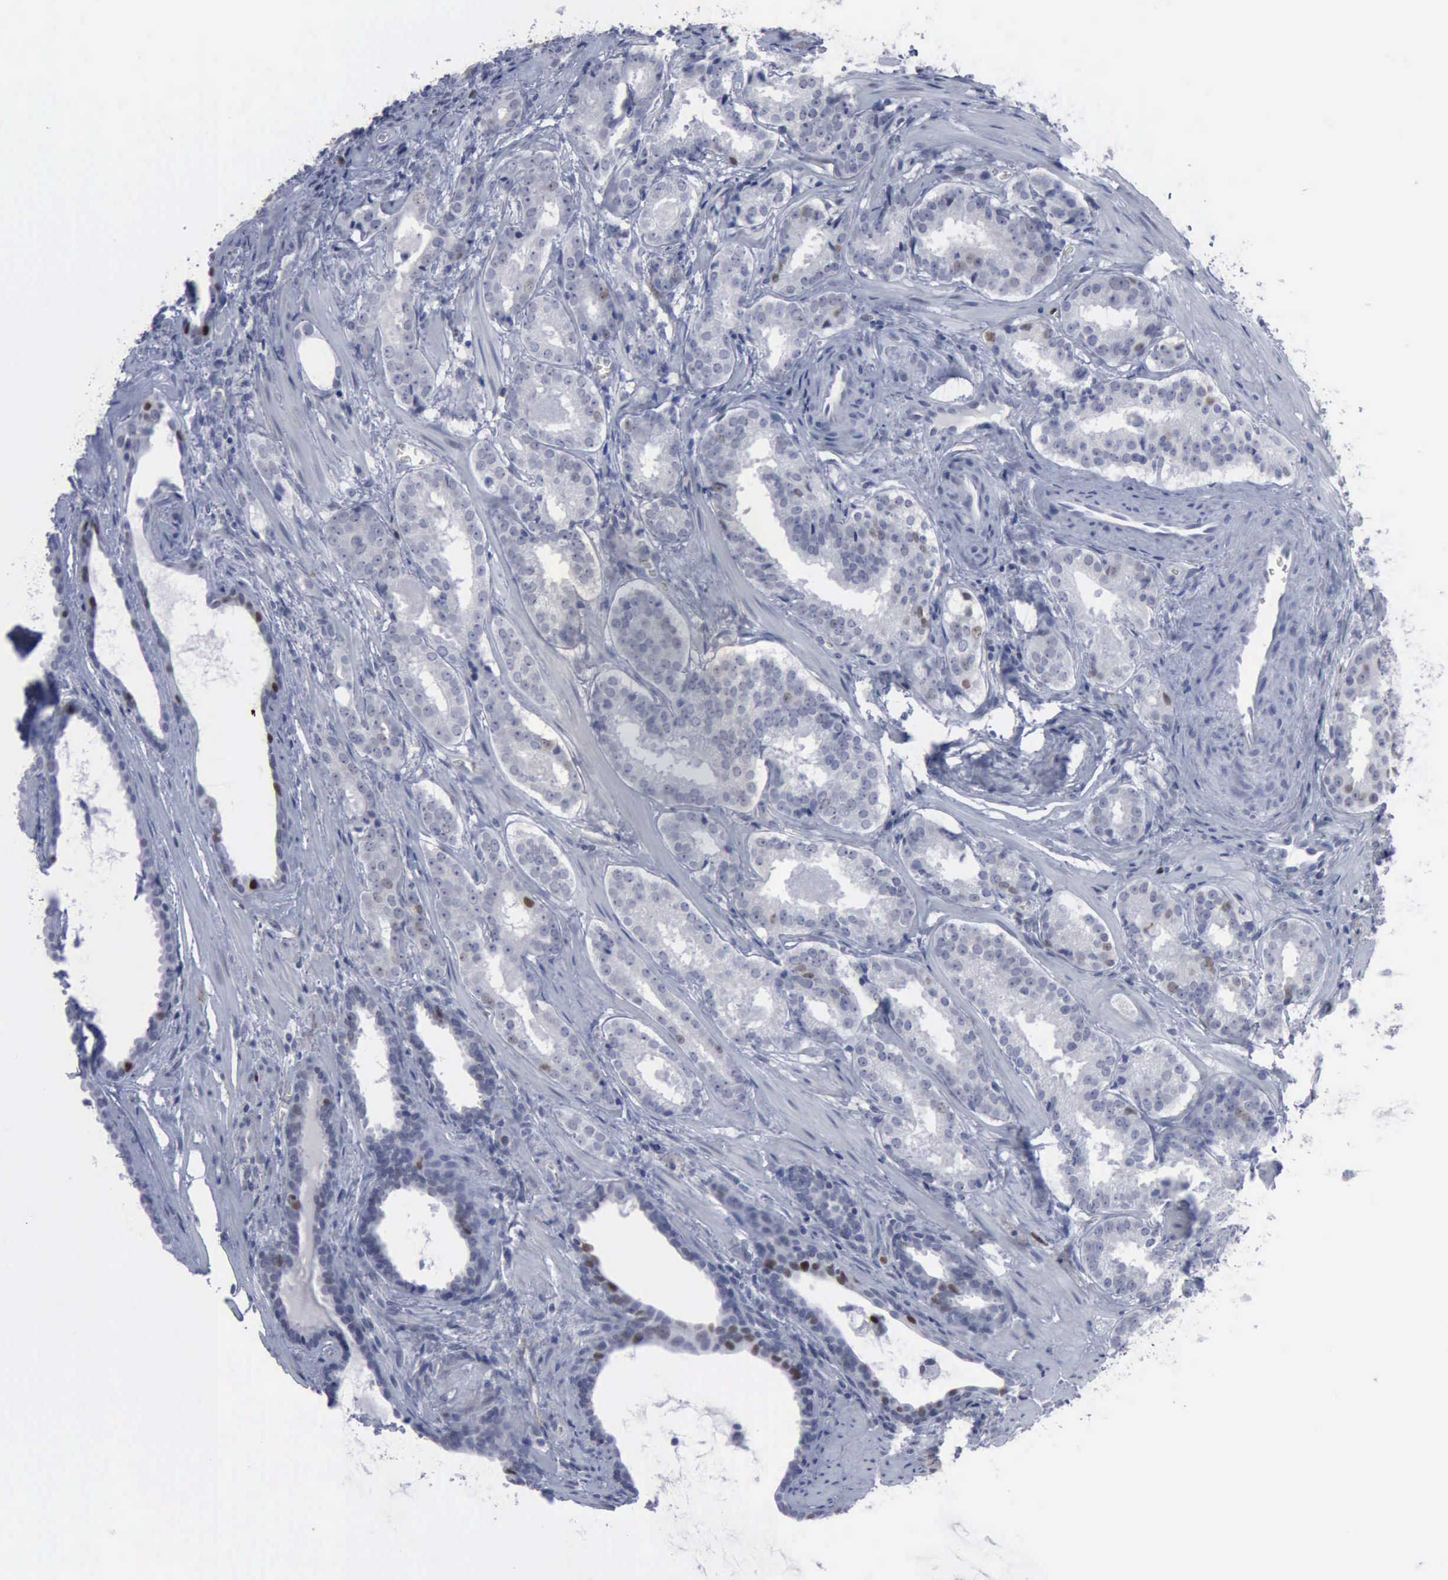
{"staining": {"intensity": "strong", "quantity": "<25%", "location": "cytoplasmic/membranous"}, "tissue": "prostate cancer", "cell_type": "Tumor cells", "image_type": "cancer", "snomed": [{"axis": "morphology", "description": "Adenocarcinoma, Medium grade"}, {"axis": "topography", "description": "Prostate"}], "caption": "The immunohistochemical stain labels strong cytoplasmic/membranous staining in tumor cells of adenocarcinoma (medium-grade) (prostate) tissue. (DAB (3,3'-diaminobenzidine) IHC with brightfield microscopy, high magnification).", "gene": "MCM5", "patient": {"sex": "male", "age": 64}}